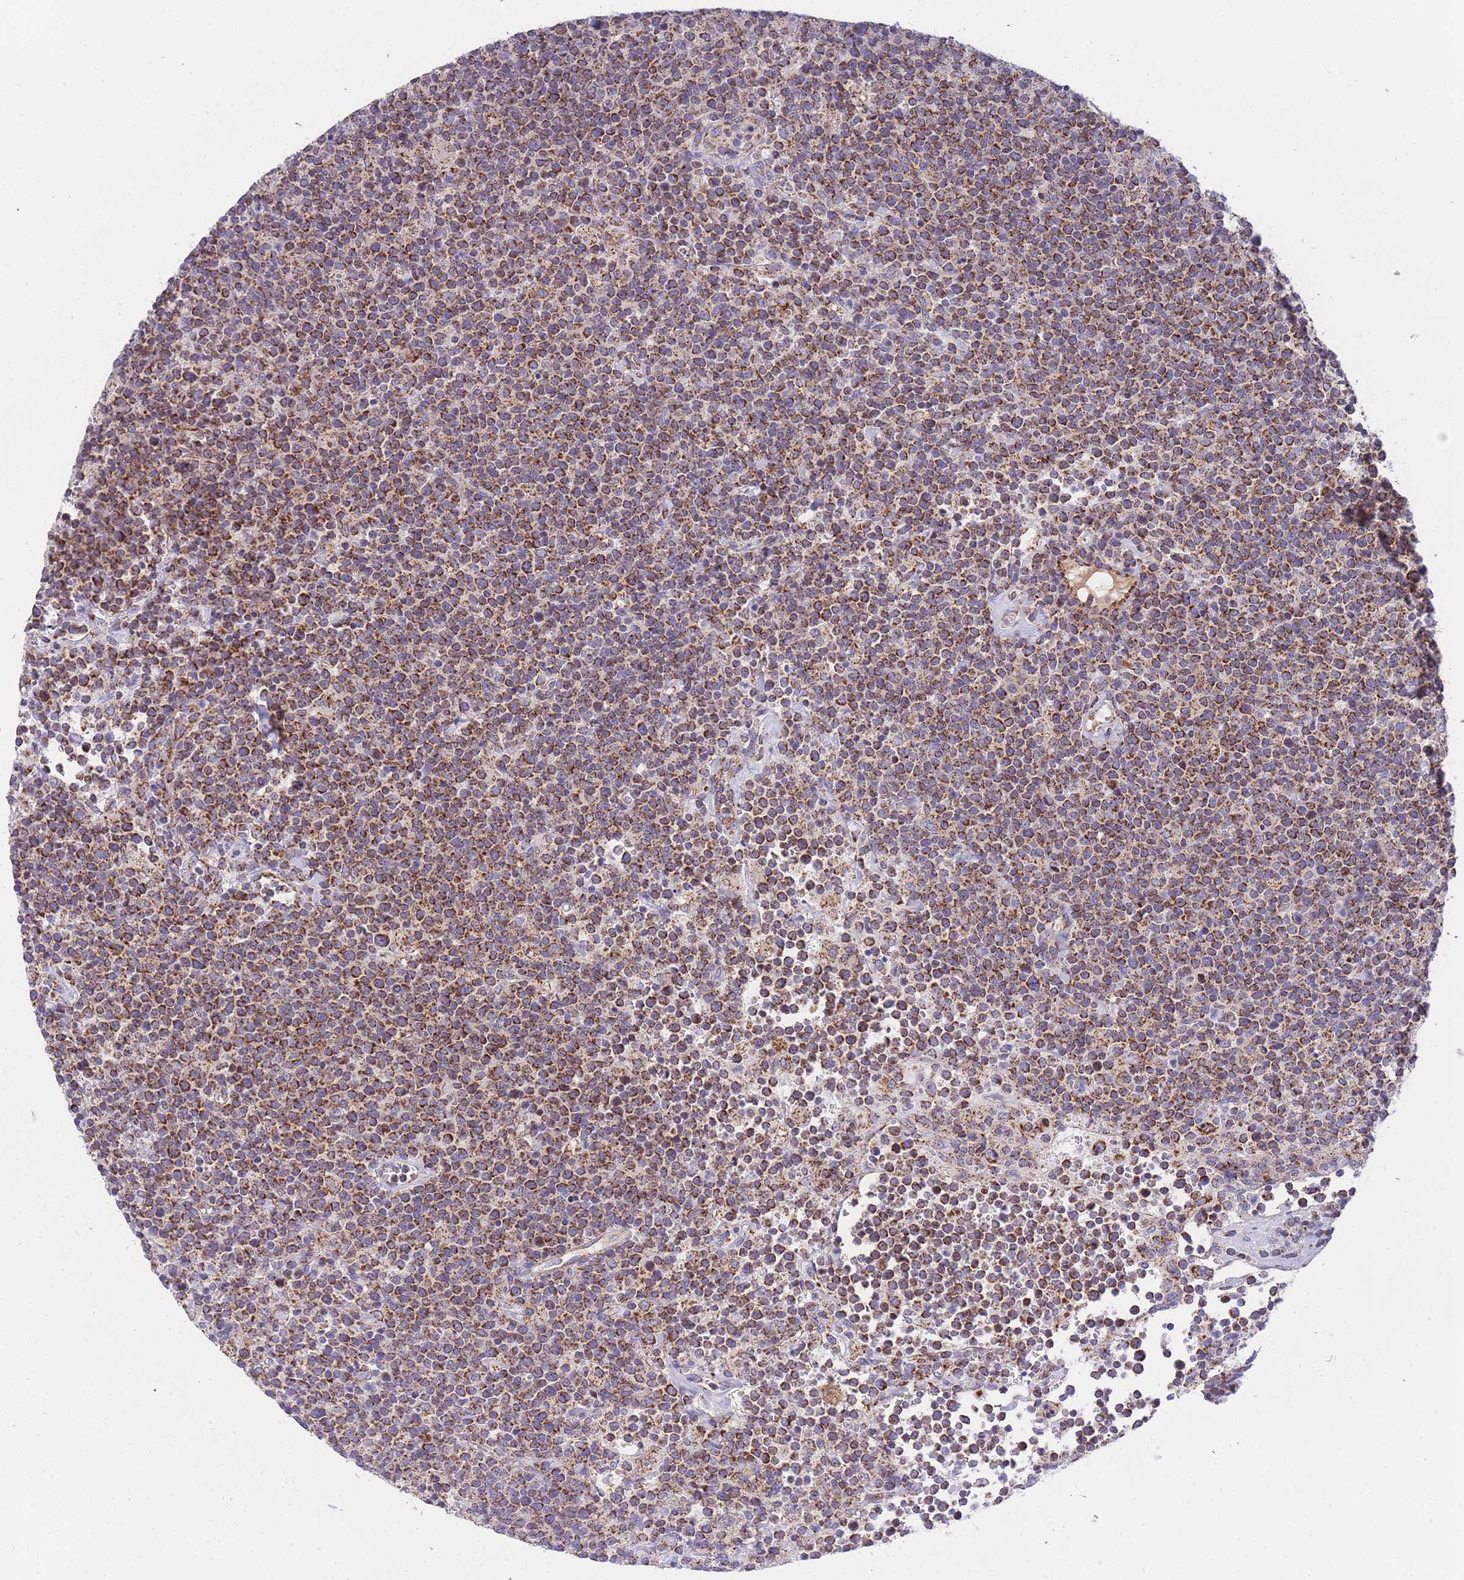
{"staining": {"intensity": "moderate", "quantity": ">75%", "location": "cytoplasmic/membranous"}, "tissue": "lymphoma", "cell_type": "Tumor cells", "image_type": "cancer", "snomed": [{"axis": "morphology", "description": "Malignant lymphoma, non-Hodgkin's type, High grade"}, {"axis": "topography", "description": "Lymph node"}], "caption": "Immunohistochemical staining of malignant lymphoma, non-Hodgkin's type (high-grade) exhibits medium levels of moderate cytoplasmic/membranous expression in about >75% of tumor cells. Immunohistochemistry stains the protein in brown and the nuclei are stained blue.", "gene": "MRPS11", "patient": {"sex": "male", "age": 61}}